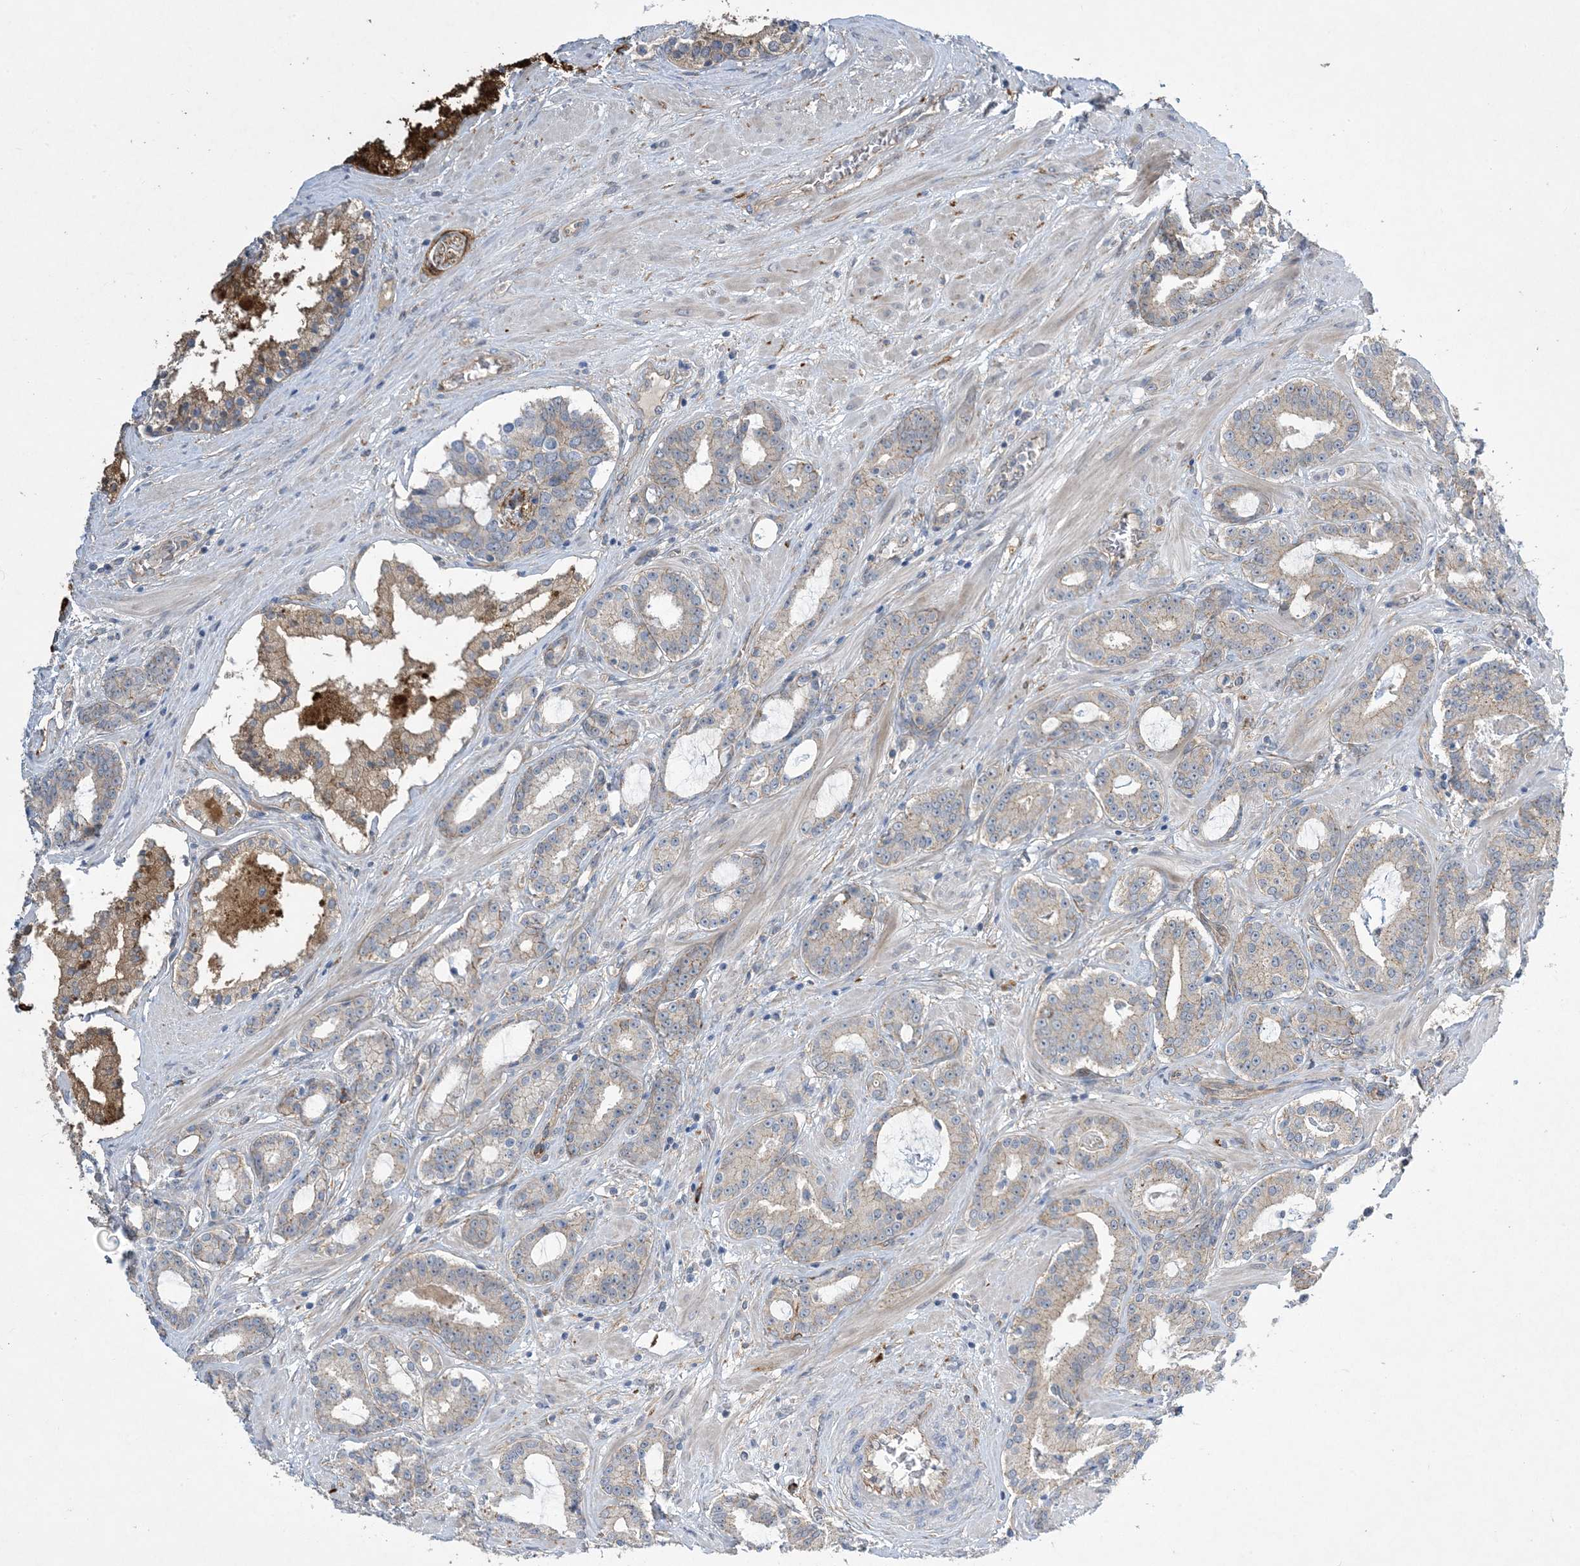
{"staining": {"intensity": "negative", "quantity": "none", "location": "none"}, "tissue": "prostate cancer", "cell_type": "Tumor cells", "image_type": "cancer", "snomed": [{"axis": "morphology", "description": "Adenocarcinoma, High grade"}, {"axis": "topography", "description": "Prostate"}], "caption": "A histopathology image of prostate cancer (high-grade adenocarcinoma) stained for a protein exhibits no brown staining in tumor cells. (DAB (3,3'-diaminobenzidine) IHC, high magnification).", "gene": "AOC1", "patient": {"sex": "male", "age": 58}}